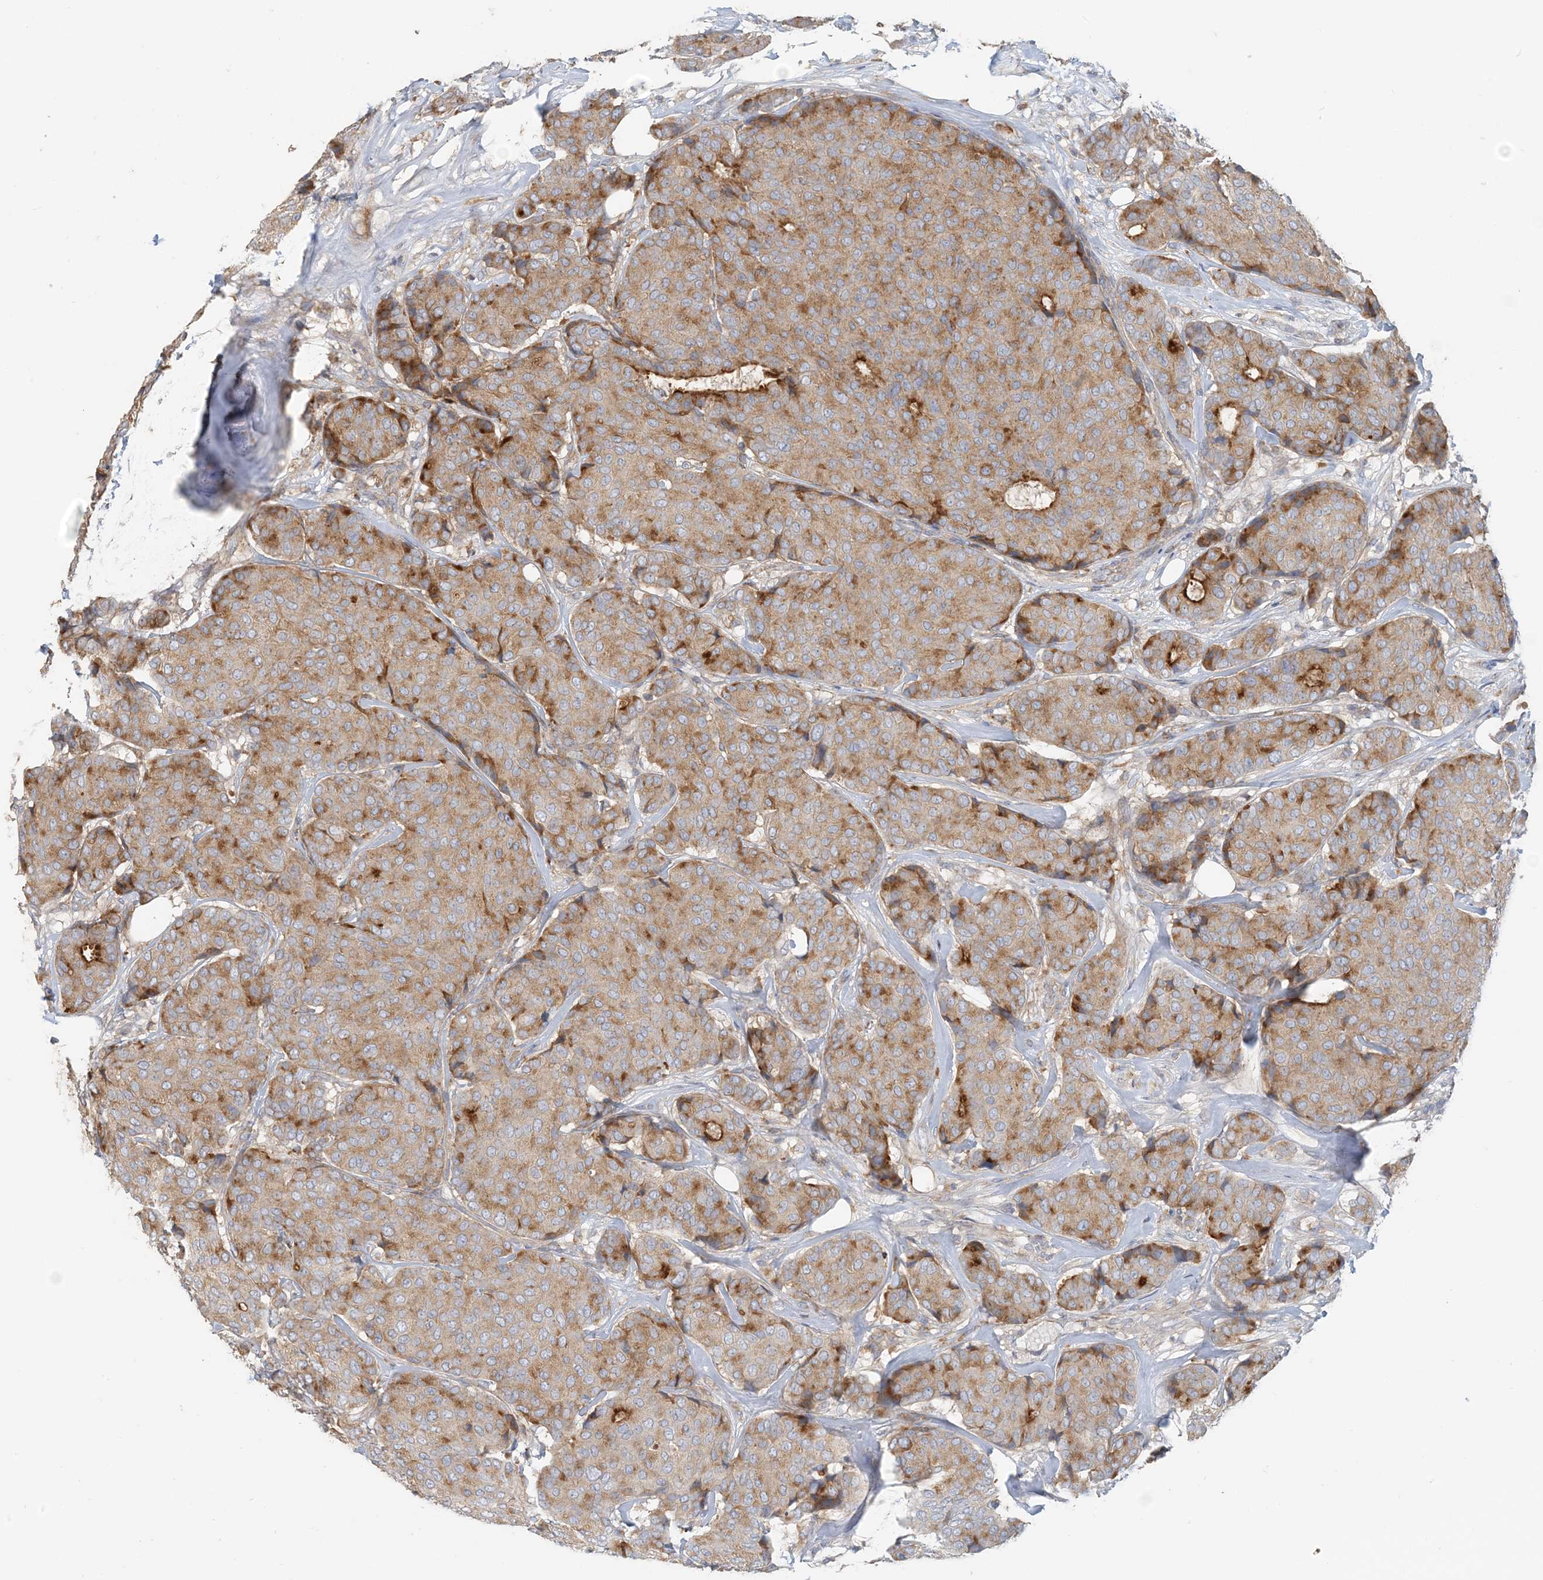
{"staining": {"intensity": "moderate", "quantity": ">75%", "location": "cytoplasmic/membranous"}, "tissue": "breast cancer", "cell_type": "Tumor cells", "image_type": "cancer", "snomed": [{"axis": "morphology", "description": "Duct carcinoma"}, {"axis": "topography", "description": "Breast"}], "caption": "Moderate cytoplasmic/membranous positivity for a protein is present in about >75% of tumor cells of intraductal carcinoma (breast) using immunohistochemistry (IHC).", "gene": "SPPL2A", "patient": {"sex": "female", "age": 75}}